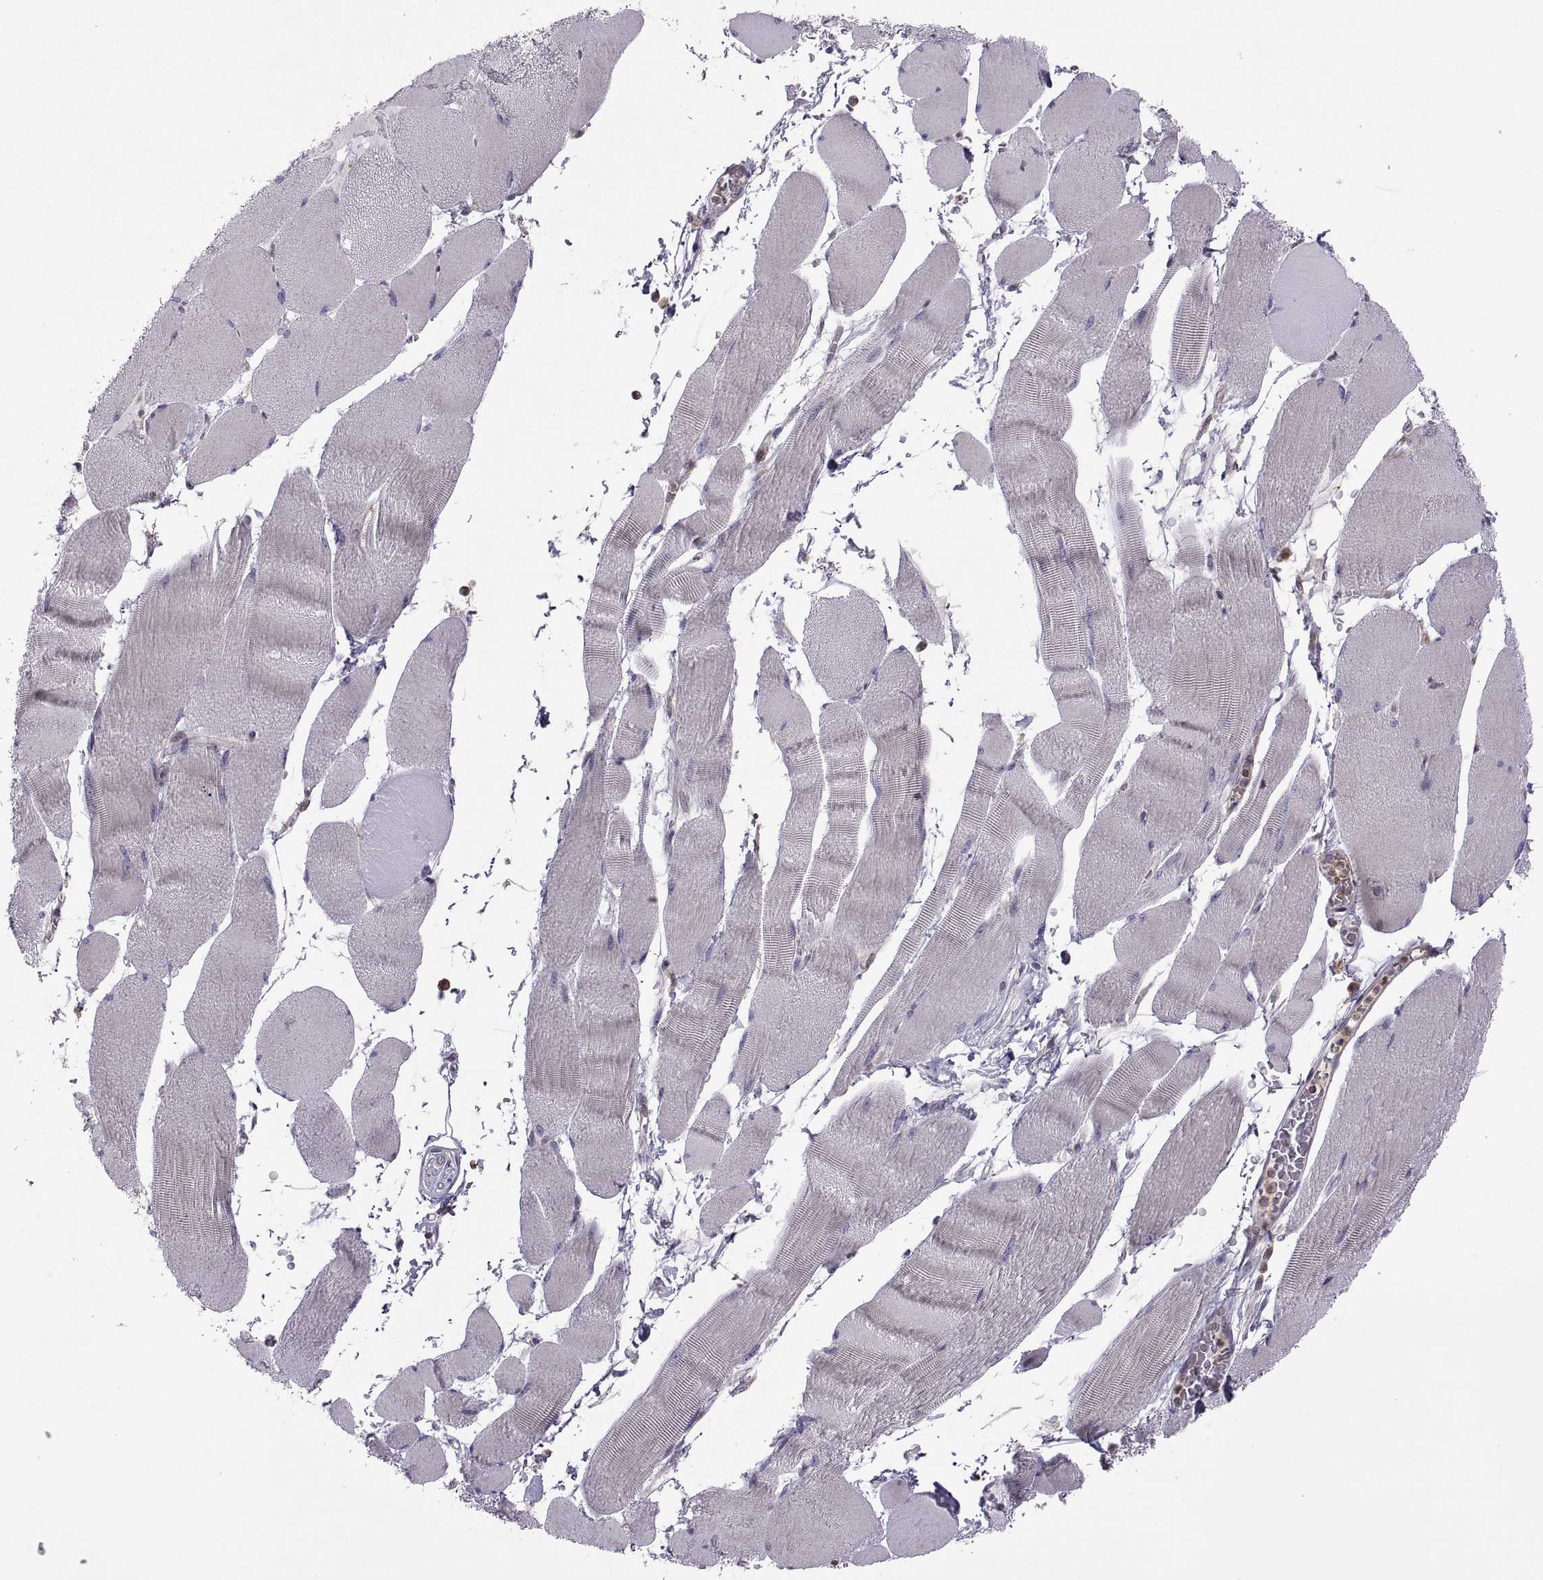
{"staining": {"intensity": "negative", "quantity": "none", "location": "none"}, "tissue": "skeletal muscle", "cell_type": "Myocytes", "image_type": "normal", "snomed": [{"axis": "morphology", "description": "Normal tissue, NOS"}, {"axis": "topography", "description": "Skeletal muscle"}], "caption": "Immunohistochemistry (IHC) of normal skeletal muscle reveals no staining in myocytes. (Brightfield microscopy of DAB (3,3'-diaminobenzidine) immunohistochemistry (IHC) at high magnification).", "gene": "SPATA32", "patient": {"sex": "male", "age": 56}}